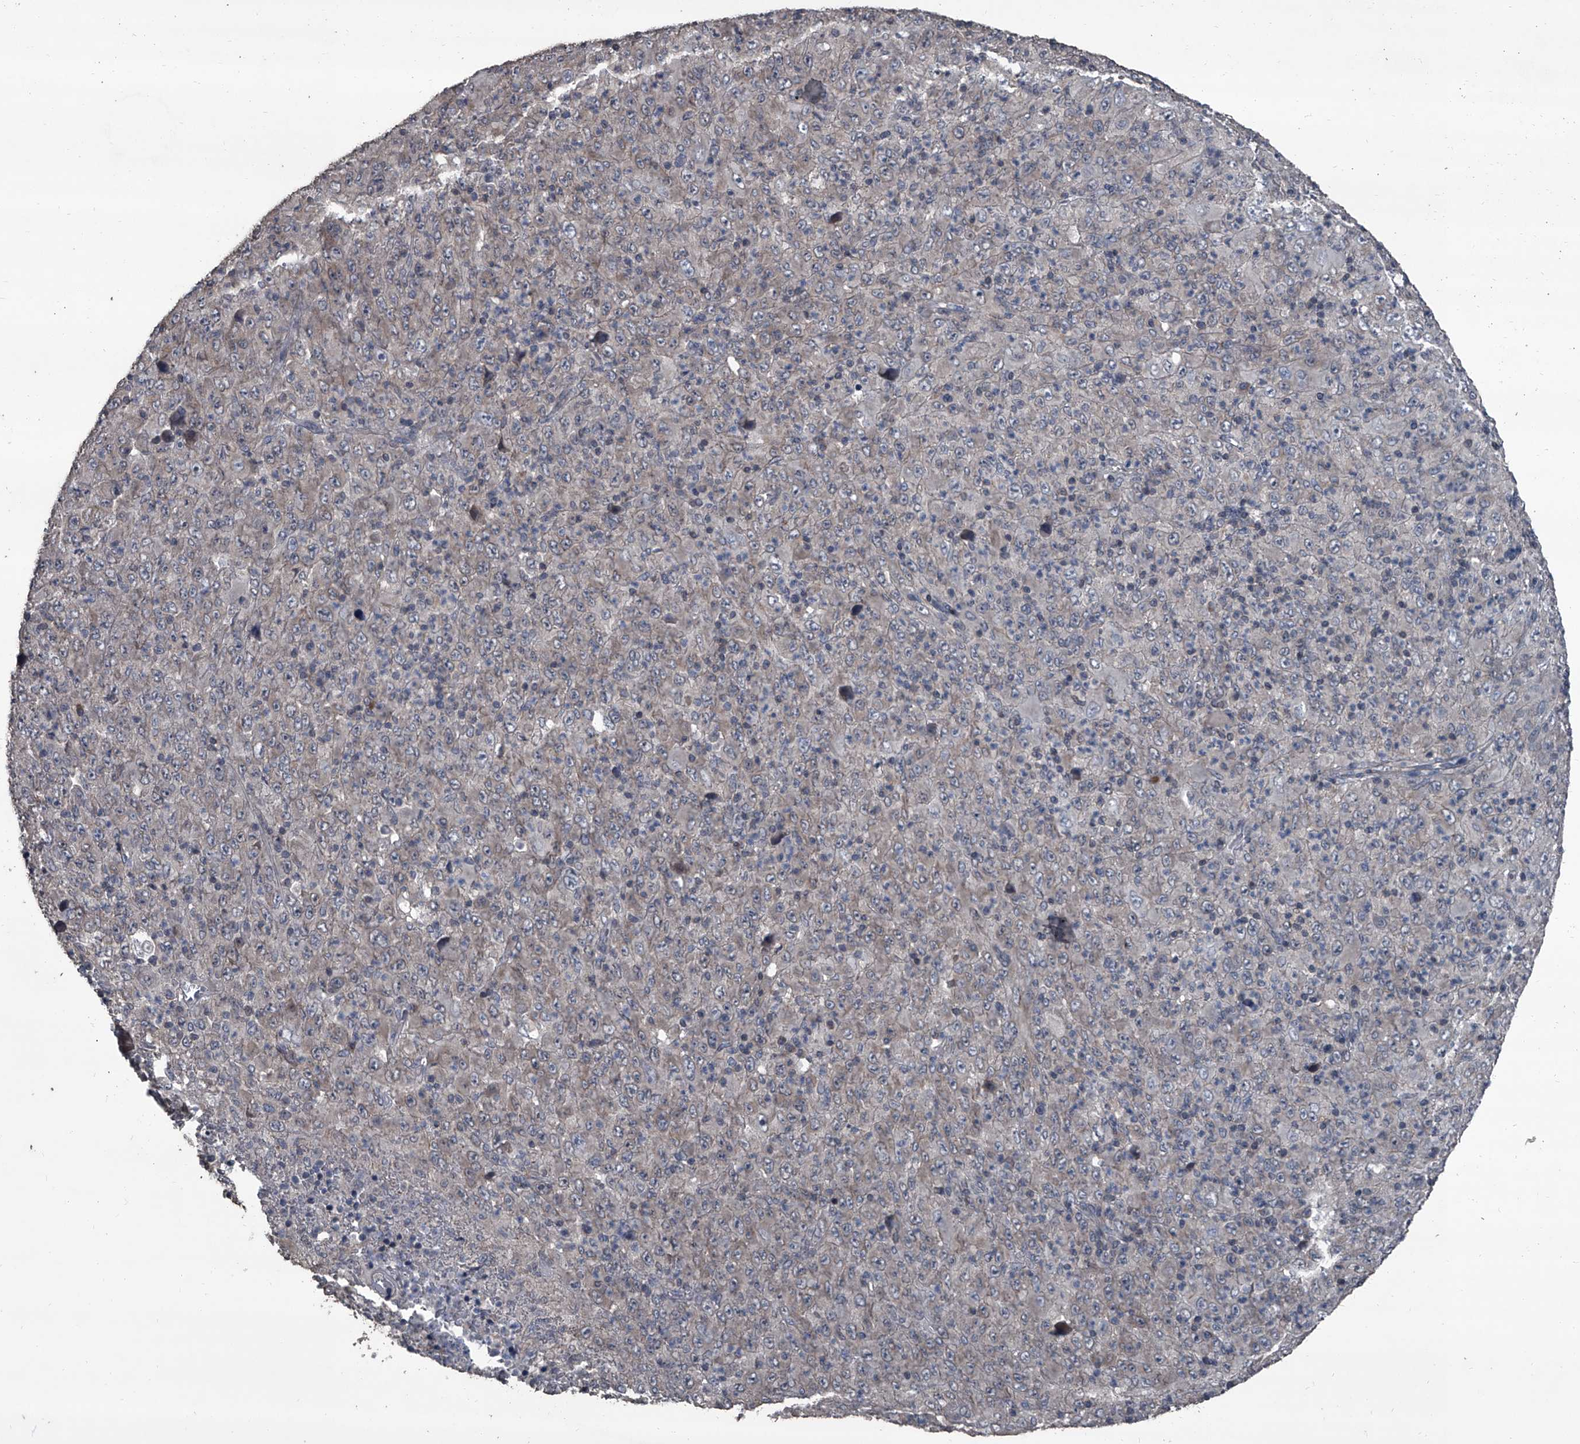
{"staining": {"intensity": "negative", "quantity": "none", "location": "none"}, "tissue": "melanoma", "cell_type": "Tumor cells", "image_type": "cancer", "snomed": [{"axis": "morphology", "description": "Malignant melanoma, Metastatic site"}, {"axis": "topography", "description": "Skin"}], "caption": "Human melanoma stained for a protein using immunohistochemistry (IHC) exhibits no expression in tumor cells.", "gene": "OARD1", "patient": {"sex": "female", "age": 56}}